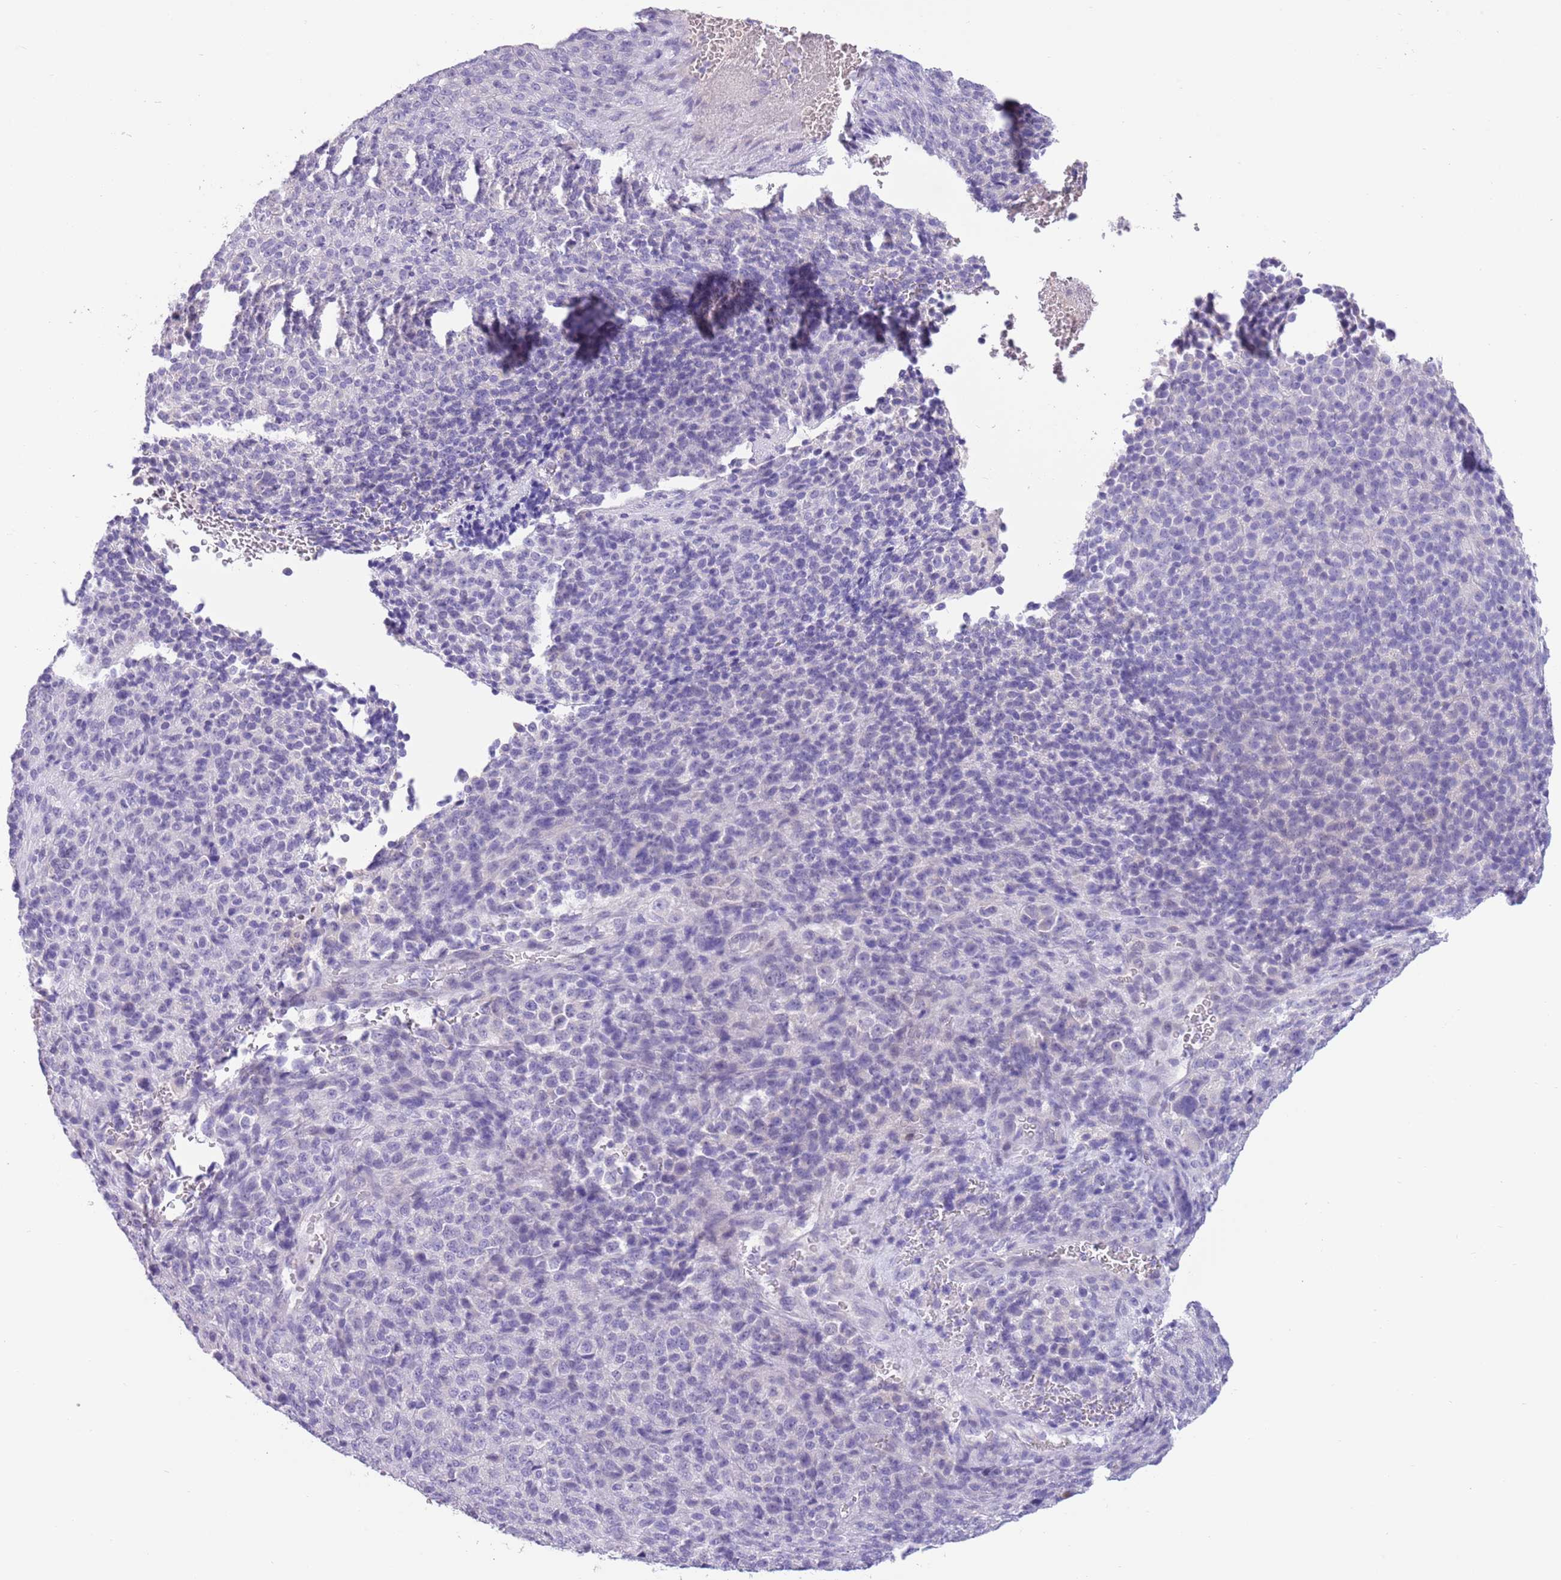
{"staining": {"intensity": "negative", "quantity": "none", "location": "none"}, "tissue": "melanoma", "cell_type": "Tumor cells", "image_type": "cancer", "snomed": [{"axis": "morphology", "description": "Malignant melanoma, Metastatic site"}, {"axis": "topography", "description": "Brain"}], "caption": "Photomicrograph shows no significant protein positivity in tumor cells of melanoma.", "gene": "TOX2", "patient": {"sex": "female", "age": 56}}